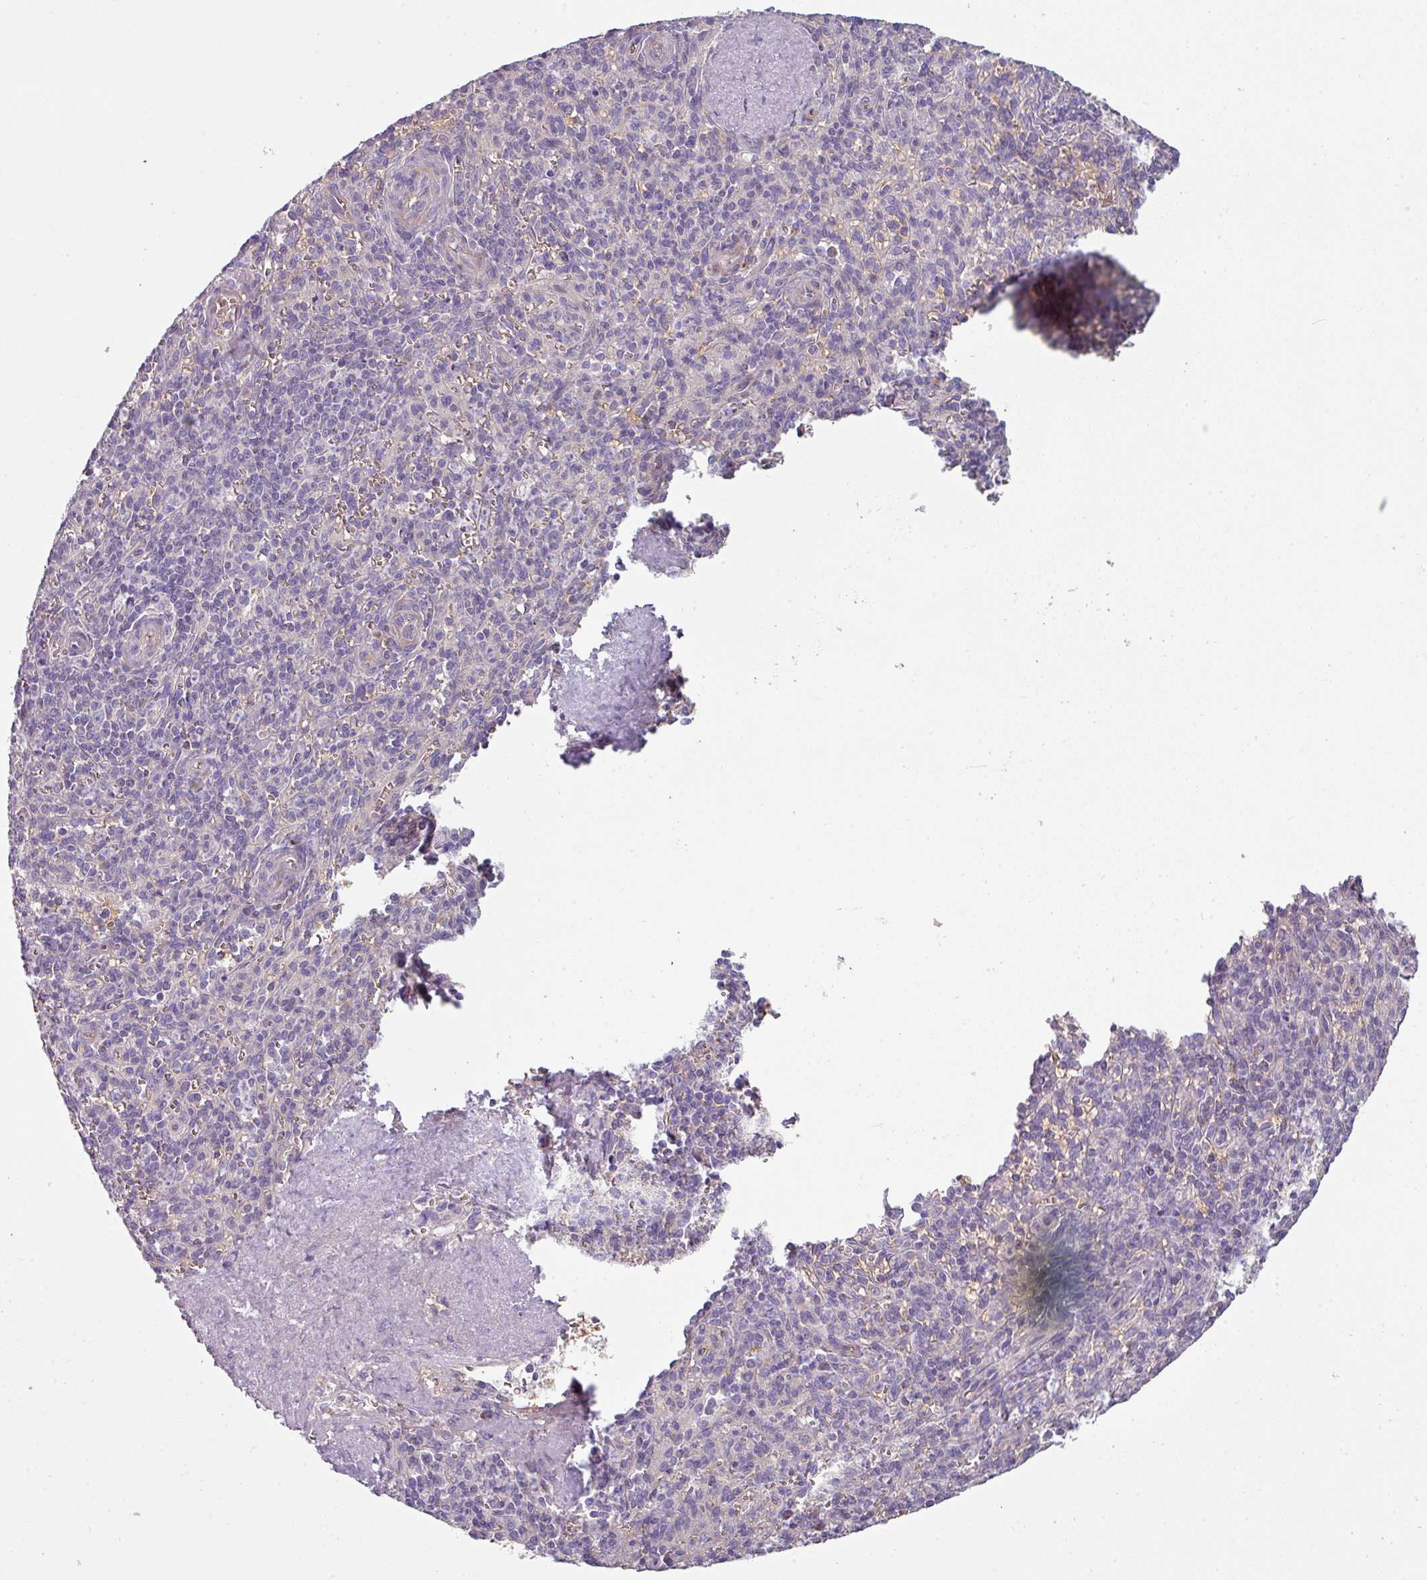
{"staining": {"intensity": "negative", "quantity": "none", "location": "none"}, "tissue": "spleen", "cell_type": "Cells in red pulp", "image_type": "normal", "snomed": [{"axis": "morphology", "description": "Normal tissue, NOS"}, {"axis": "topography", "description": "Spleen"}], "caption": "Immunohistochemistry histopathology image of normal spleen: spleen stained with DAB reveals no significant protein staining in cells in red pulp. (DAB immunohistochemistry (IHC), high magnification).", "gene": "LRRC9", "patient": {"sex": "female", "age": 70}}